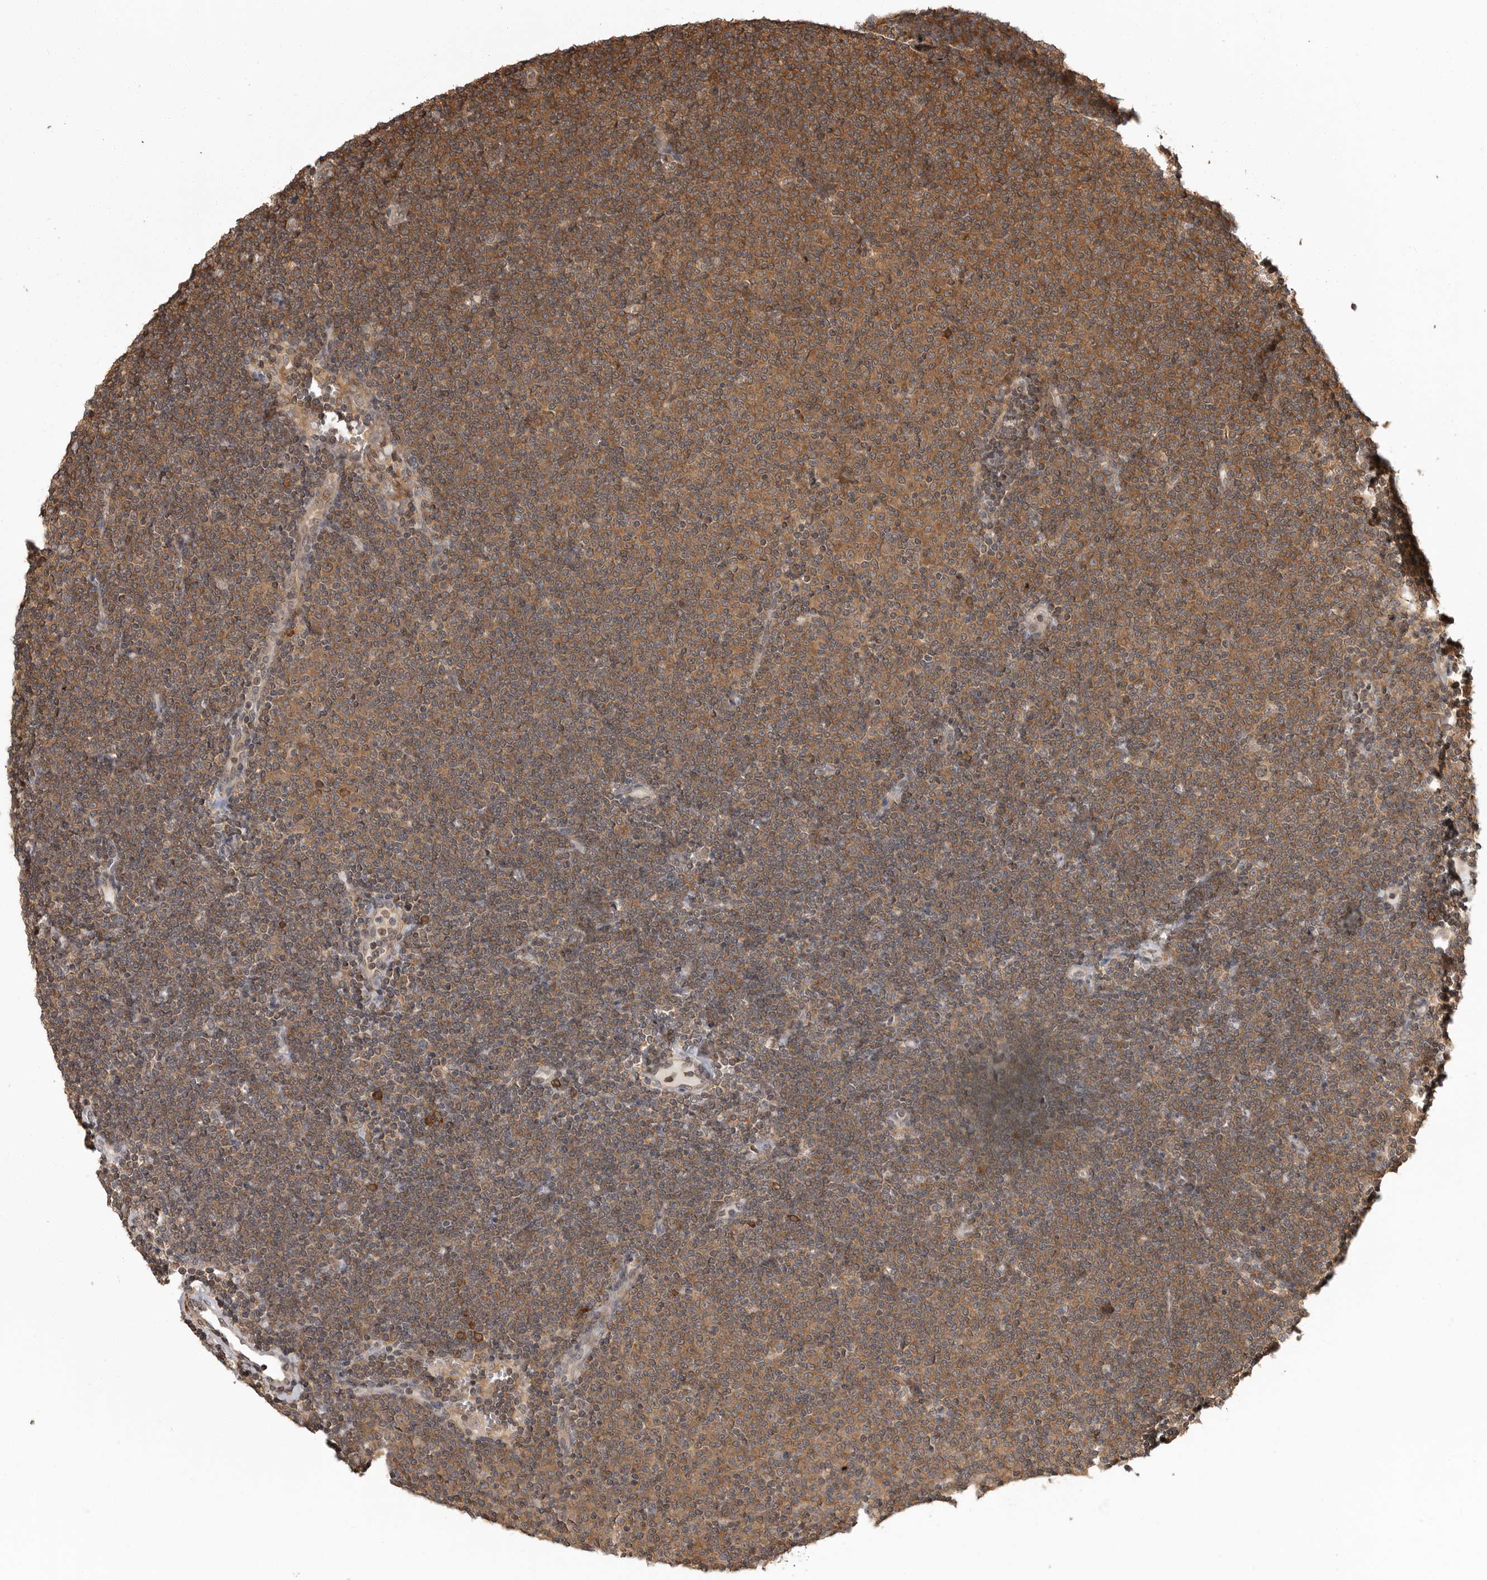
{"staining": {"intensity": "moderate", "quantity": ">75%", "location": "cytoplasmic/membranous"}, "tissue": "lymphoma", "cell_type": "Tumor cells", "image_type": "cancer", "snomed": [{"axis": "morphology", "description": "Malignant lymphoma, non-Hodgkin's type, Low grade"}, {"axis": "topography", "description": "Lymph node"}], "caption": "Brown immunohistochemical staining in lymphoma exhibits moderate cytoplasmic/membranous positivity in approximately >75% of tumor cells. Immunohistochemistry (ihc) stains the protein in brown and the nuclei are stained blue.", "gene": "ERN1", "patient": {"sex": "female", "age": 53}}